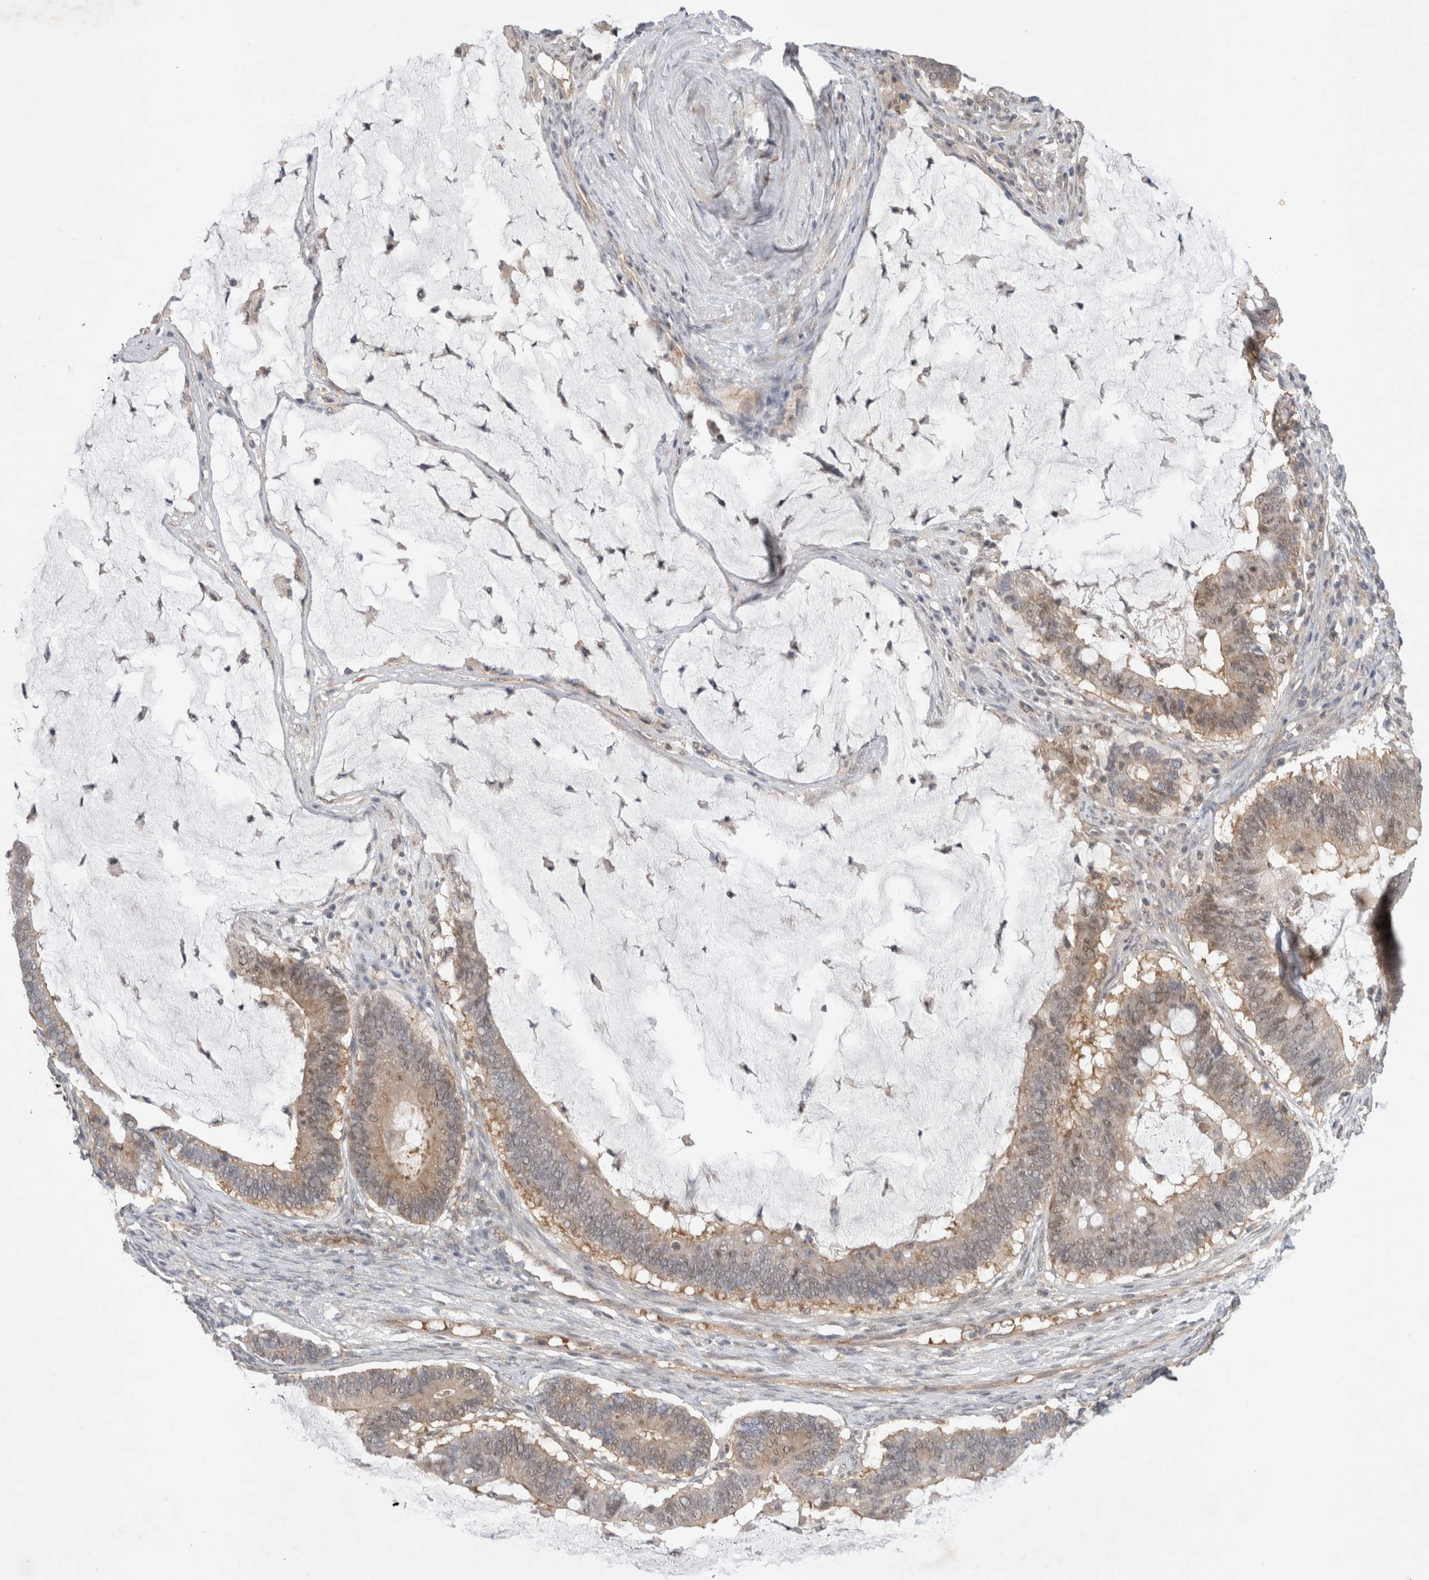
{"staining": {"intensity": "weak", "quantity": "<25%", "location": "cytoplasmic/membranous"}, "tissue": "ovarian cancer", "cell_type": "Tumor cells", "image_type": "cancer", "snomed": [{"axis": "morphology", "description": "Cystadenocarcinoma, mucinous, NOS"}, {"axis": "topography", "description": "Ovary"}], "caption": "A histopathology image of mucinous cystadenocarcinoma (ovarian) stained for a protein reveals no brown staining in tumor cells. (DAB immunohistochemistry (IHC) visualized using brightfield microscopy, high magnification).", "gene": "EIF3E", "patient": {"sex": "female", "age": 61}}